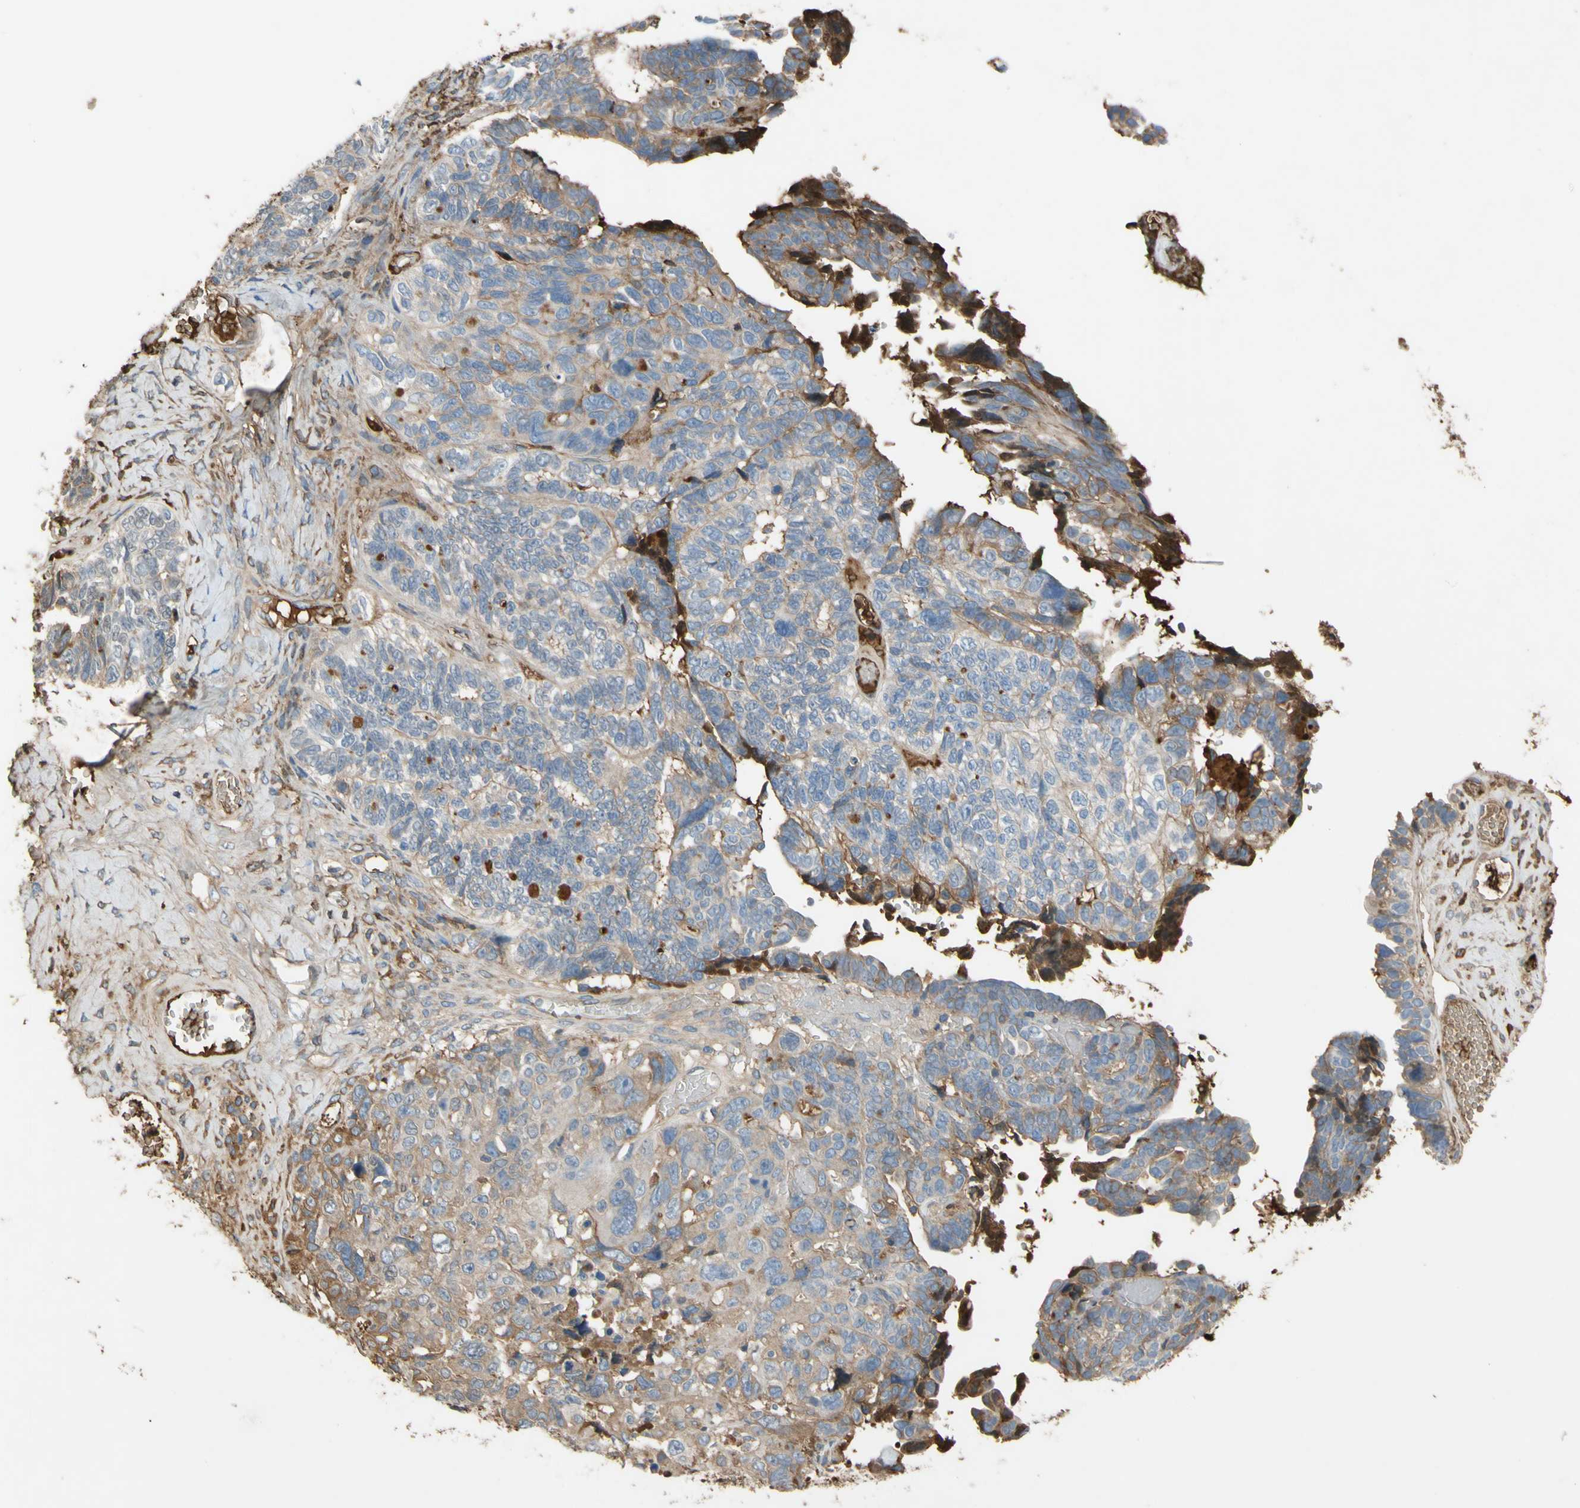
{"staining": {"intensity": "moderate", "quantity": "25%-75%", "location": "cytoplasmic/membranous"}, "tissue": "ovarian cancer", "cell_type": "Tumor cells", "image_type": "cancer", "snomed": [{"axis": "morphology", "description": "Cystadenocarcinoma, serous, NOS"}, {"axis": "topography", "description": "Ovary"}], "caption": "Human ovarian cancer (serous cystadenocarcinoma) stained for a protein (brown) displays moderate cytoplasmic/membranous positive expression in about 25%-75% of tumor cells.", "gene": "TIMP2", "patient": {"sex": "female", "age": 79}}